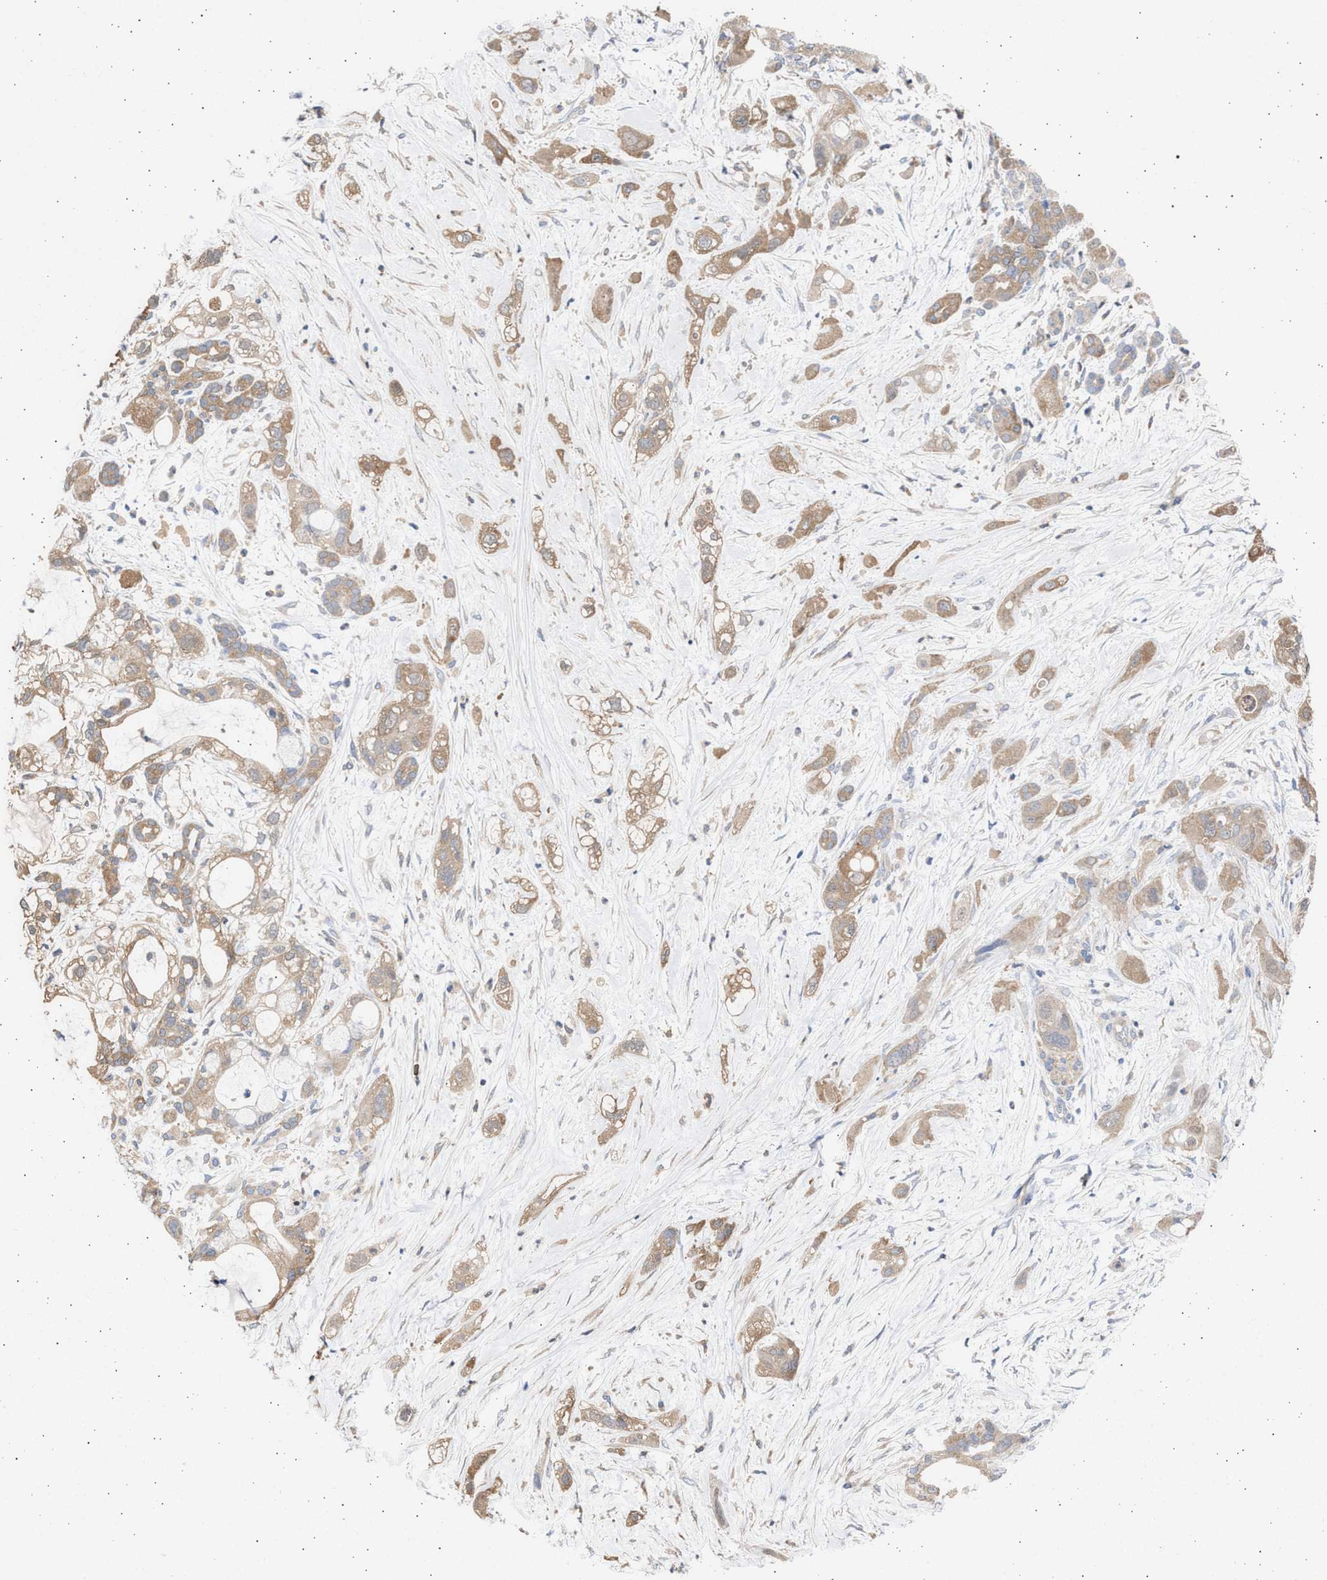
{"staining": {"intensity": "moderate", "quantity": "25%-75%", "location": "cytoplasmic/membranous"}, "tissue": "pancreatic cancer", "cell_type": "Tumor cells", "image_type": "cancer", "snomed": [{"axis": "morphology", "description": "Adenocarcinoma, NOS"}, {"axis": "topography", "description": "Pancreas"}], "caption": "A micrograph of human pancreatic cancer stained for a protein displays moderate cytoplasmic/membranous brown staining in tumor cells.", "gene": "ALDOC", "patient": {"sex": "male", "age": 59}}